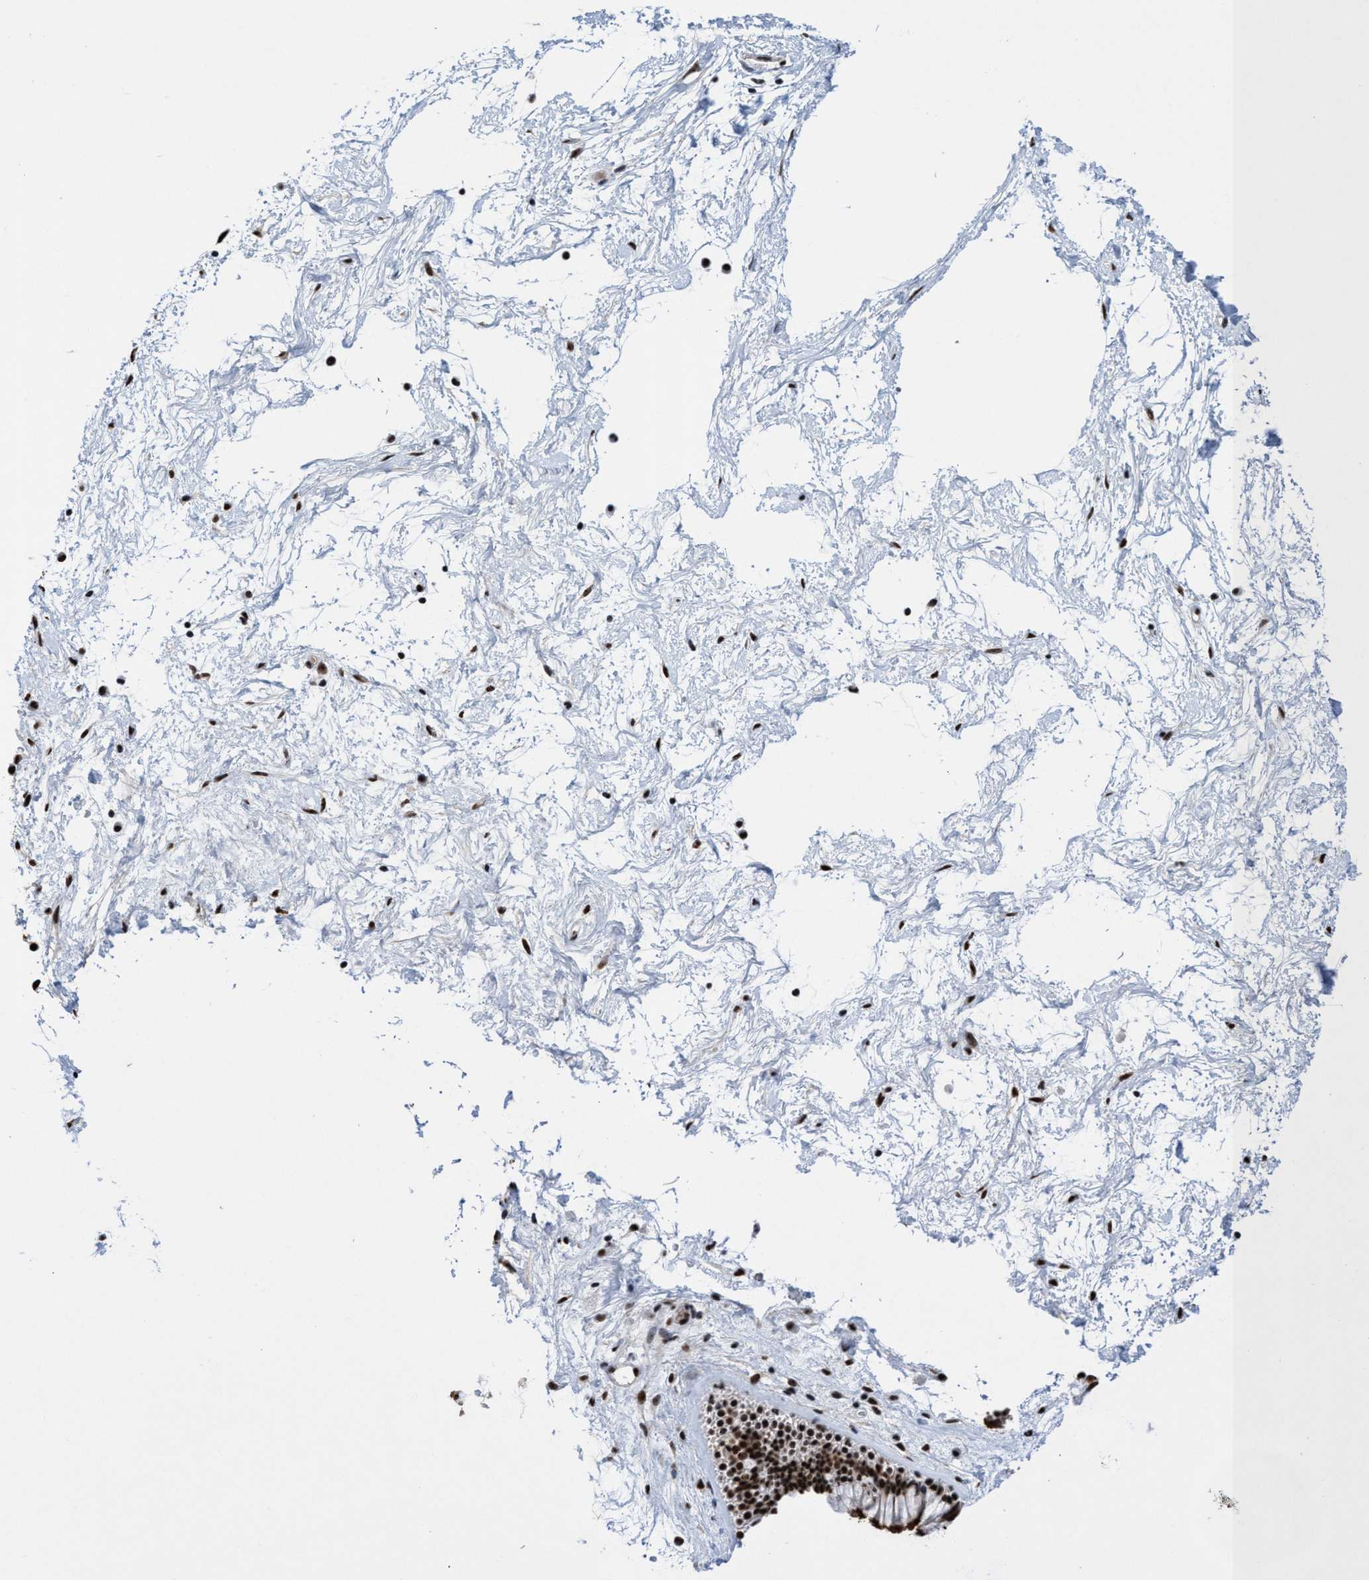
{"staining": {"intensity": "strong", "quantity": ">75%", "location": "nuclear"}, "tissue": "nasopharynx", "cell_type": "Respiratory epithelial cells", "image_type": "normal", "snomed": [{"axis": "morphology", "description": "Normal tissue, NOS"}, {"axis": "morphology", "description": "Inflammation, NOS"}, {"axis": "topography", "description": "Nasopharynx"}], "caption": "Protein staining by immunohistochemistry (IHC) displays strong nuclear positivity in about >75% of respiratory epithelial cells in normal nasopharynx.", "gene": "EFCAB10", "patient": {"sex": "male", "age": 48}}